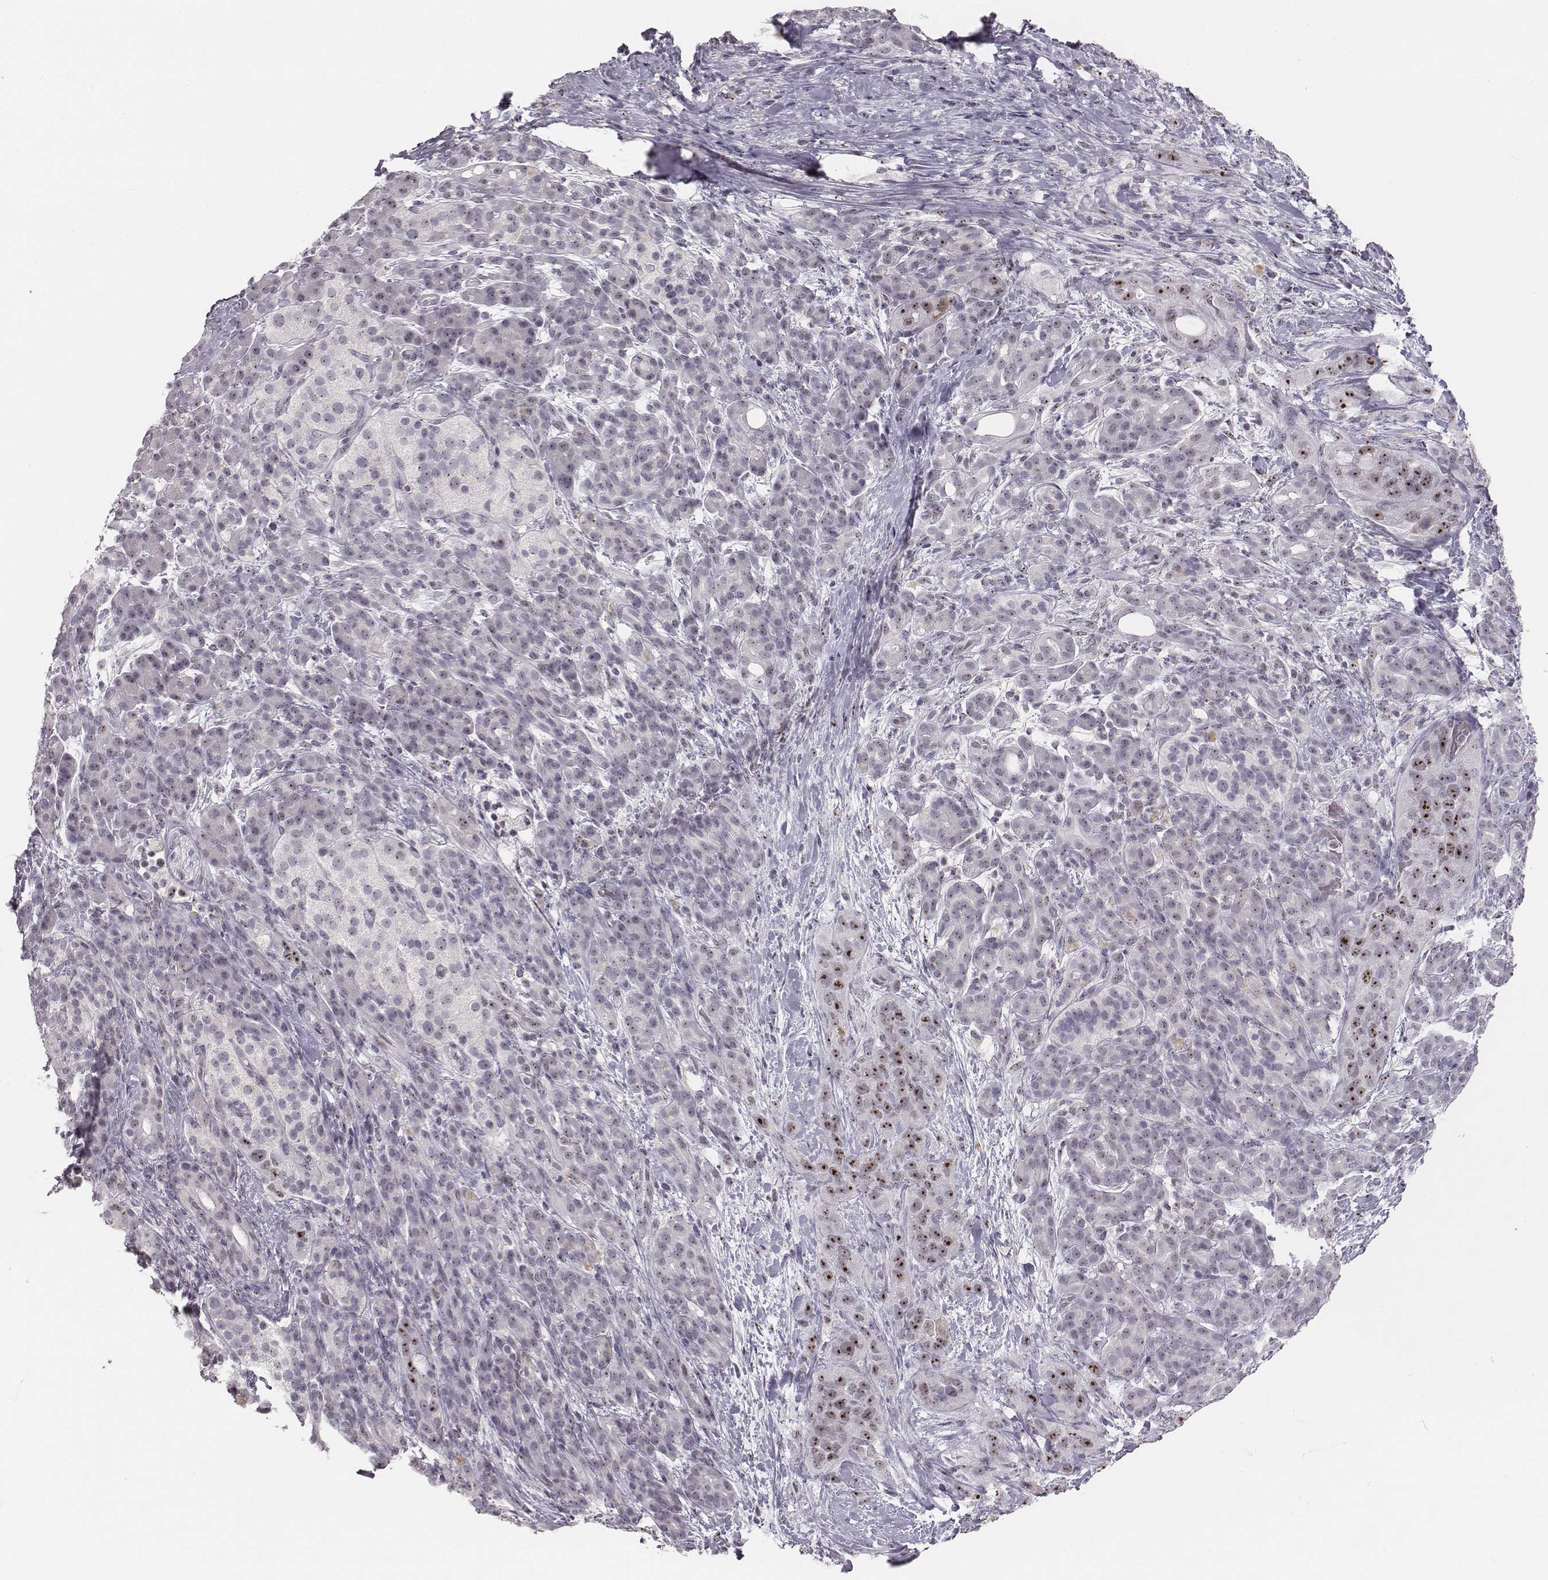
{"staining": {"intensity": "strong", "quantity": ">75%", "location": "nuclear"}, "tissue": "pancreatic cancer", "cell_type": "Tumor cells", "image_type": "cancer", "snomed": [{"axis": "morphology", "description": "Adenocarcinoma, NOS"}, {"axis": "topography", "description": "Pancreas"}], "caption": "A high-resolution micrograph shows IHC staining of adenocarcinoma (pancreatic), which demonstrates strong nuclear staining in approximately >75% of tumor cells.", "gene": "NIFK", "patient": {"sex": "male", "age": 44}}